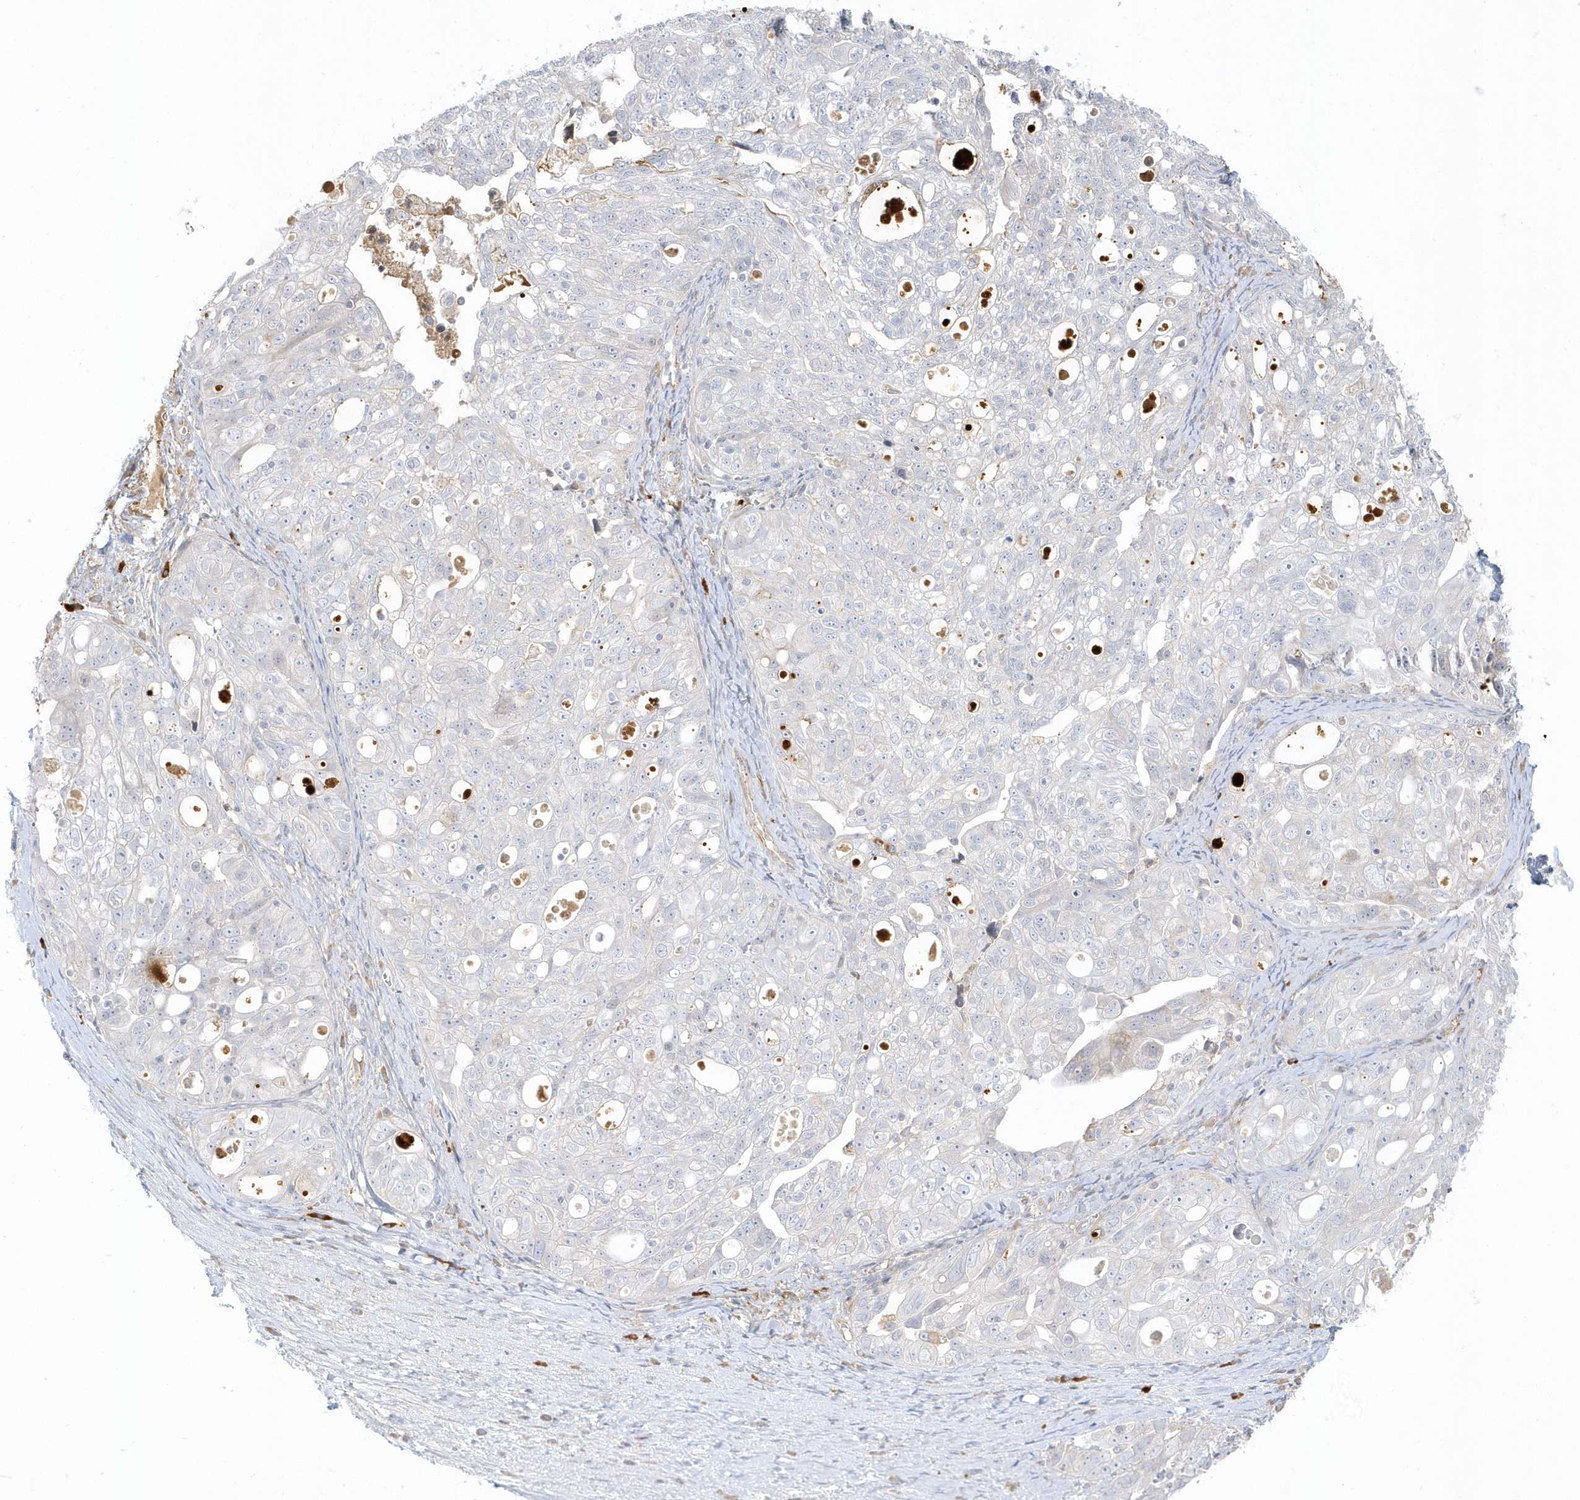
{"staining": {"intensity": "negative", "quantity": "none", "location": "none"}, "tissue": "ovarian cancer", "cell_type": "Tumor cells", "image_type": "cancer", "snomed": [{"axis": "morphology", "description": "Carcinoma, NOS"}, {"axis": "morphology", "description": "Cystadenocarcinoma, serous, NOS"}, {"axis": "topography", "description": "Ovary"}], "caption": "Tumor cells are negative for protein expression in human ovarian serous cystadenocarcinoma. (Stains: DAB immunohistochemistry (IHC) with hematoxylin counter stain, Microscopy: brightfield microscopy at high magnification).", "gene": "THADA", "patient": {"sex": "female", "age": 69}}